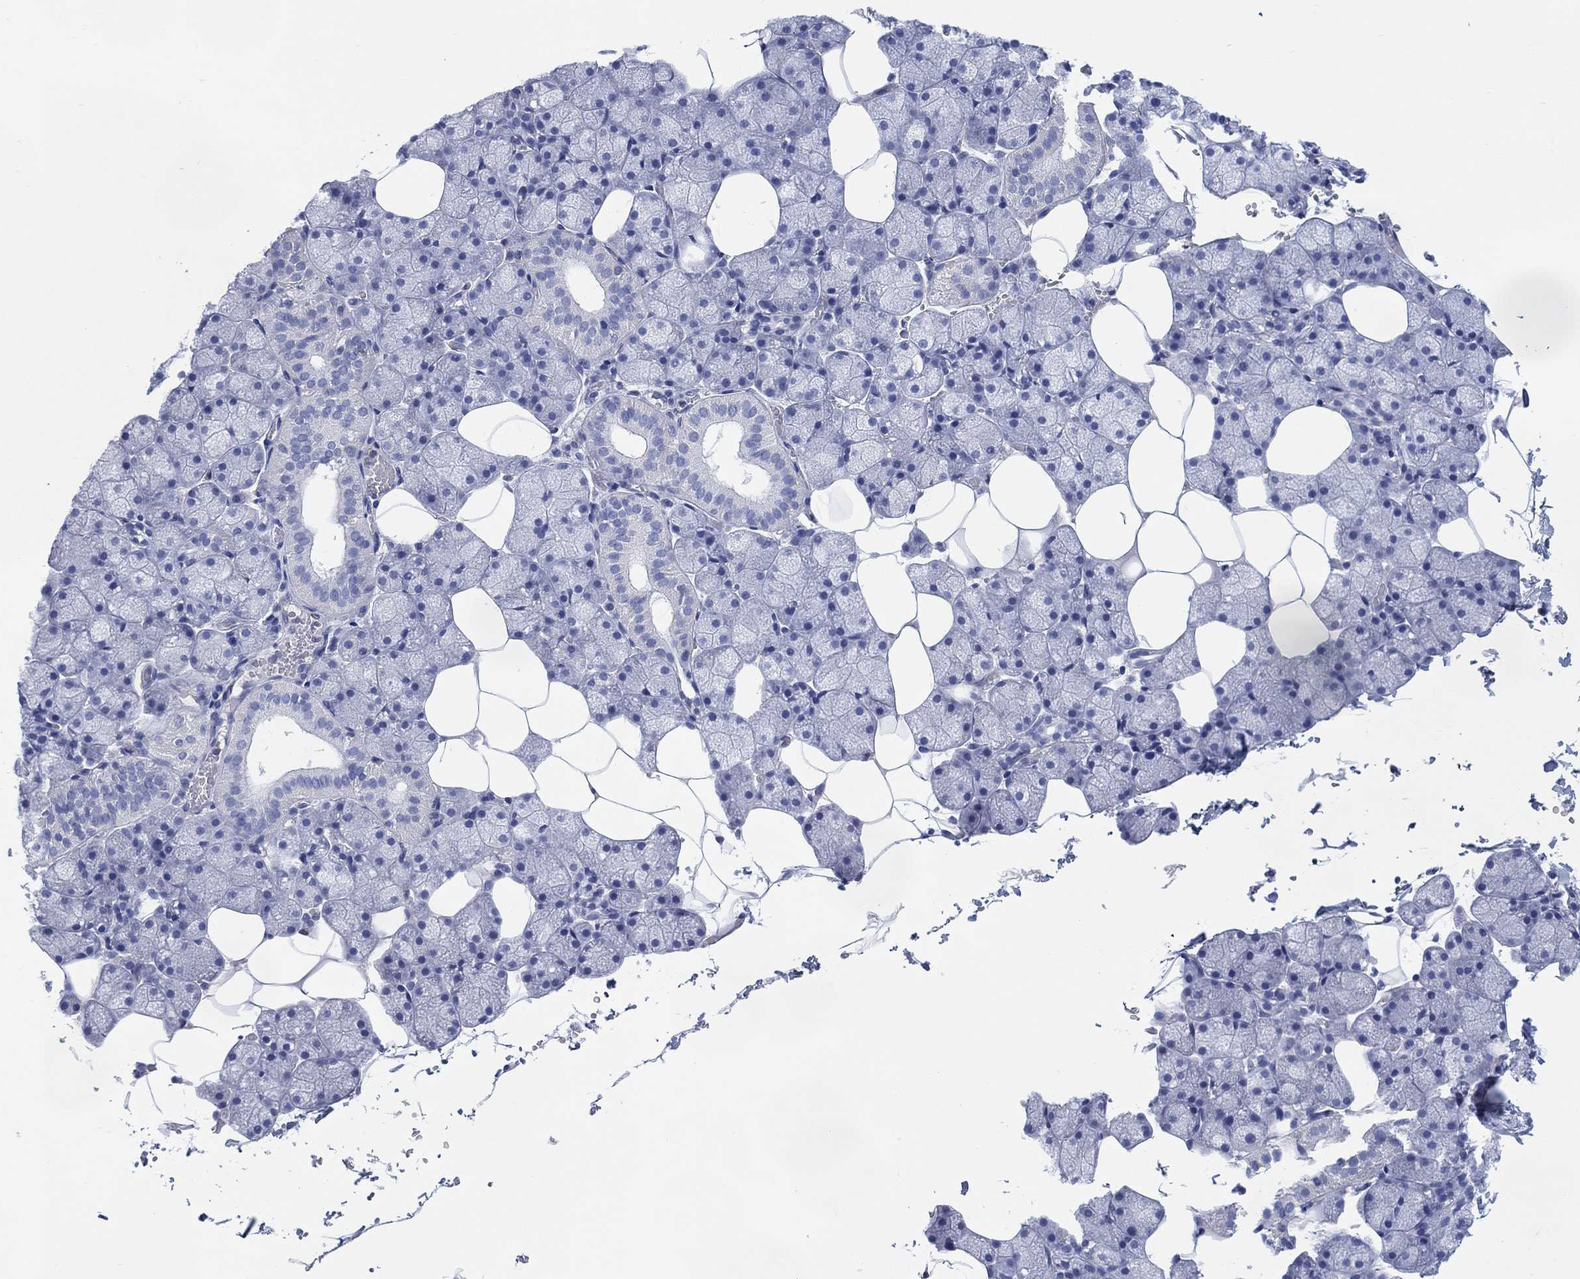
{"staining": {"intensity": "negative", "quantity": "none", "location": "none"}, "tissue": "salivary gland", "cell_type": "Glandular cells", "image_type": "normal", "snomed": [{"axis": "morphology", "description": "Normal tissue, NOS"}, {"axis": "topography", "description": "Salivary gland"}], "caption": "IHC of normal human salivary gland shows no staining in glandular cells.", "gene": "DDI1", "patient": {"sex": "male", "age": 38}}